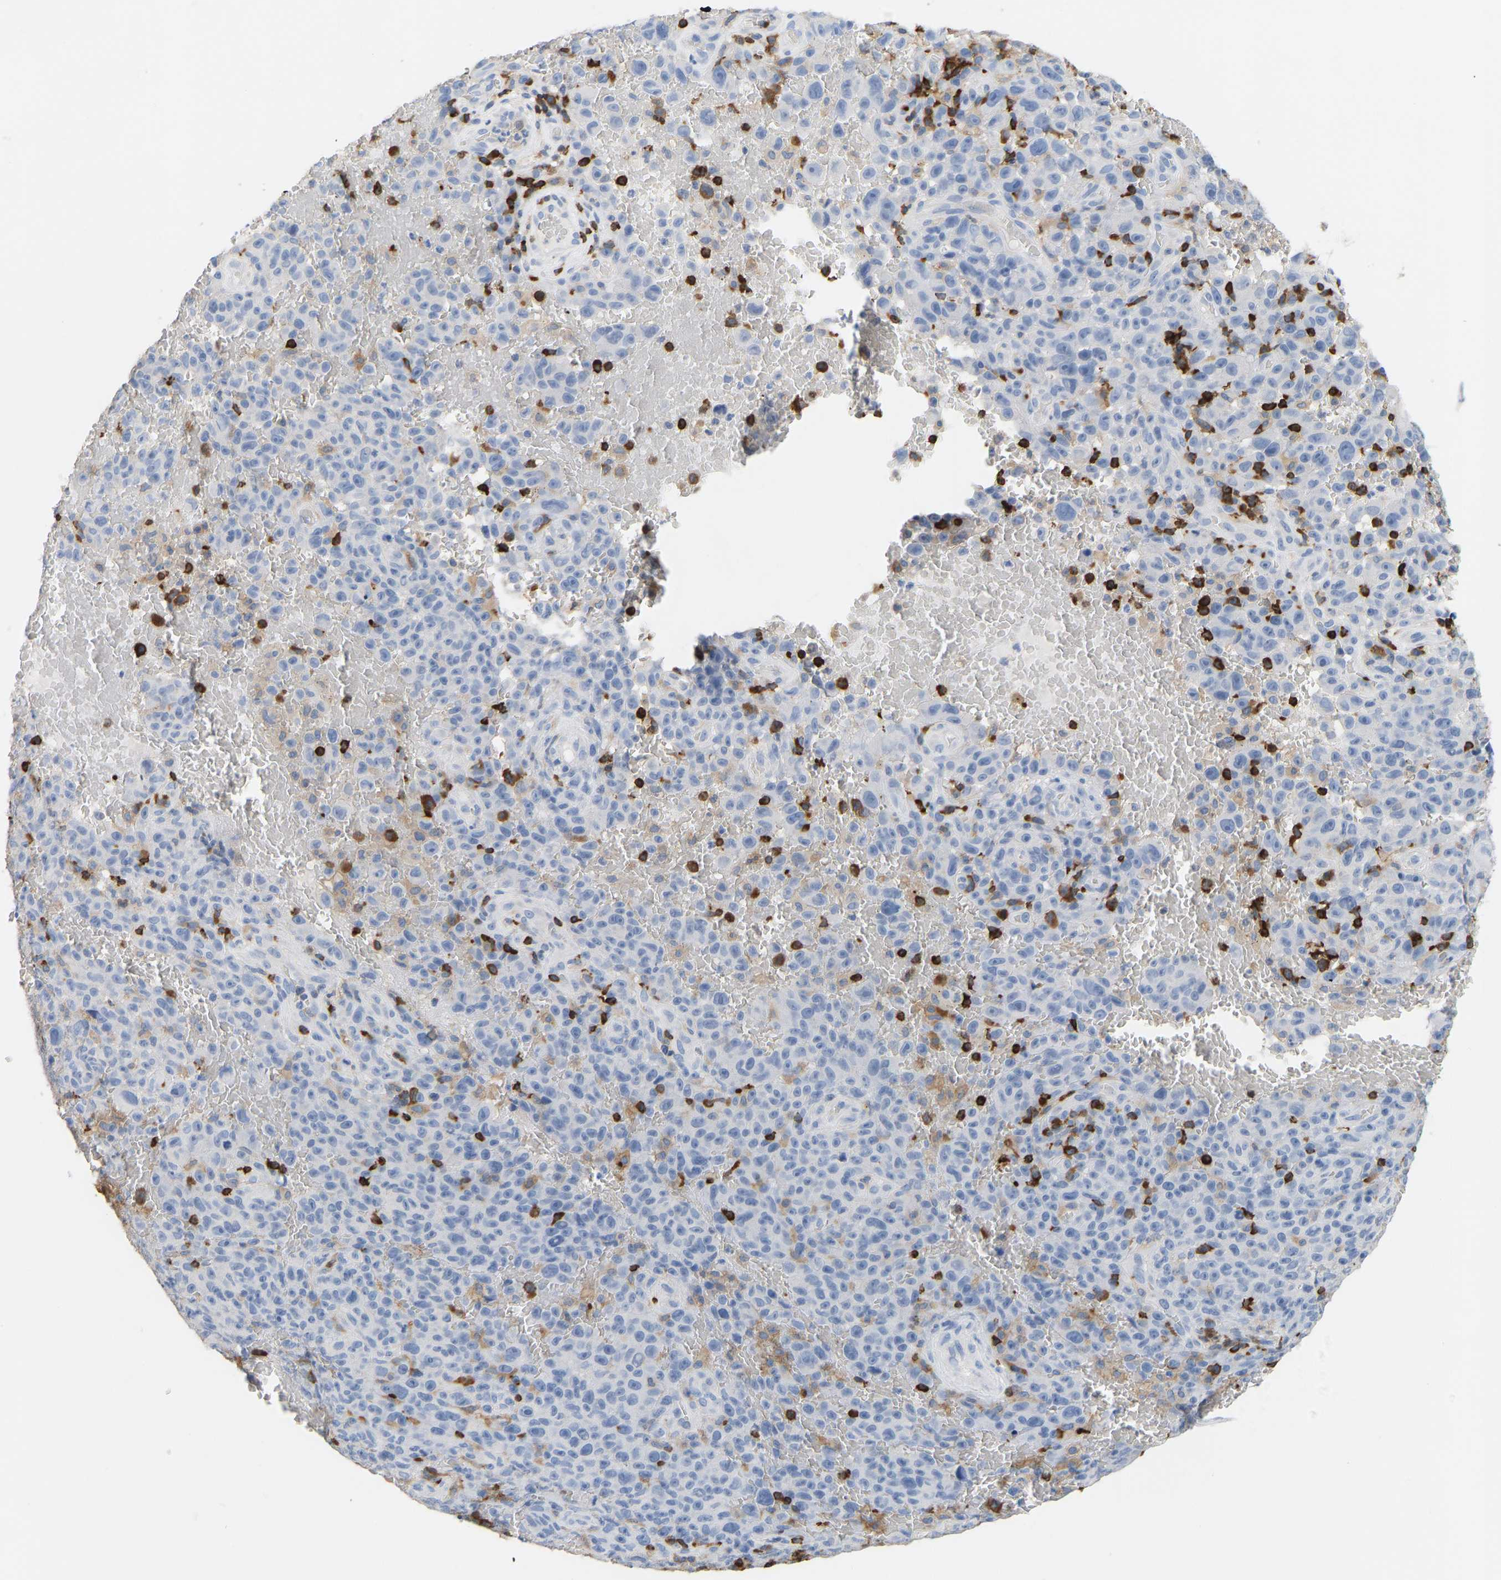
{"staining": {"intensity": "negative", "quantity": "none", "location": "none"}, "tissue": "melanoma", "cell_type": "Tumor cells", "image_type": "cancer", "snomed": [{"axis": "morphology", "description": "Malignant melanoma, NOS"}, {"axis": "topography", "description": "Skin"}], "caption": "A micrograph of melanoma stained for a protein reveals no brown staining in tumor cells. (DAB (3,3'-diaminobenzidine) immunohistochemistry, high magnification).", "gene": "EVL", "patient": {"sex": "female", "age": 82}}